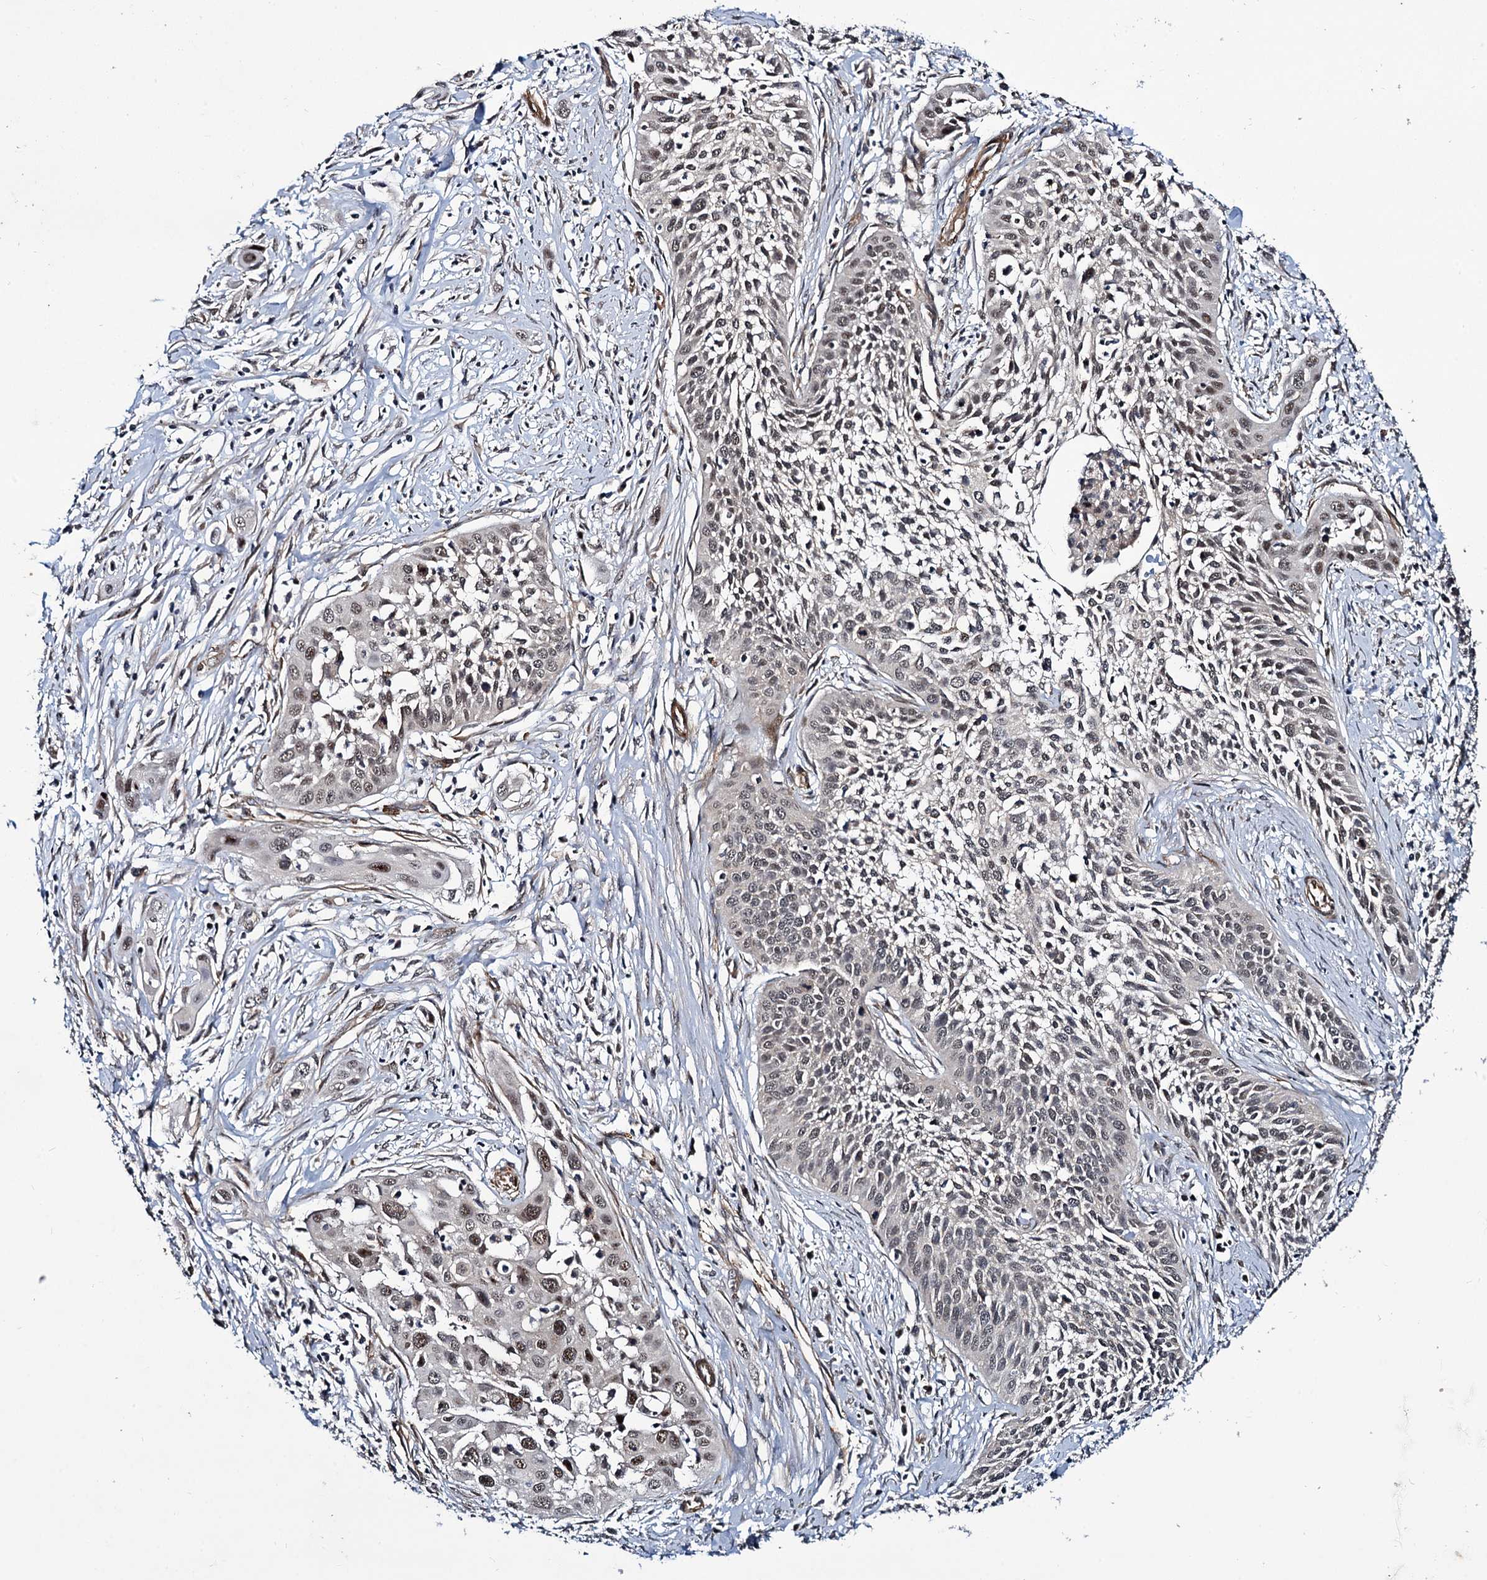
{"staining": {"intensity": "weak", "quantity": ">75%", "location": "nuclear"}, "tissue": "cervical cancer", "cell_type": "Tumor cells", "image_type": "cancer", "snomed": [{"axis": "morphology", "description": "Squamous cell carcinoma, NOS"}, {"axis": "topography", "description": "Cervix"}], "caption": "This is a photomicrograph of immunohistochemistry staining of squamous cell carcinoma (cervical), which shows weak staining in the nuclear of tumor cells.", "gene": "ARHGAP42", "patient": {"sex": "female", "age": 34}}